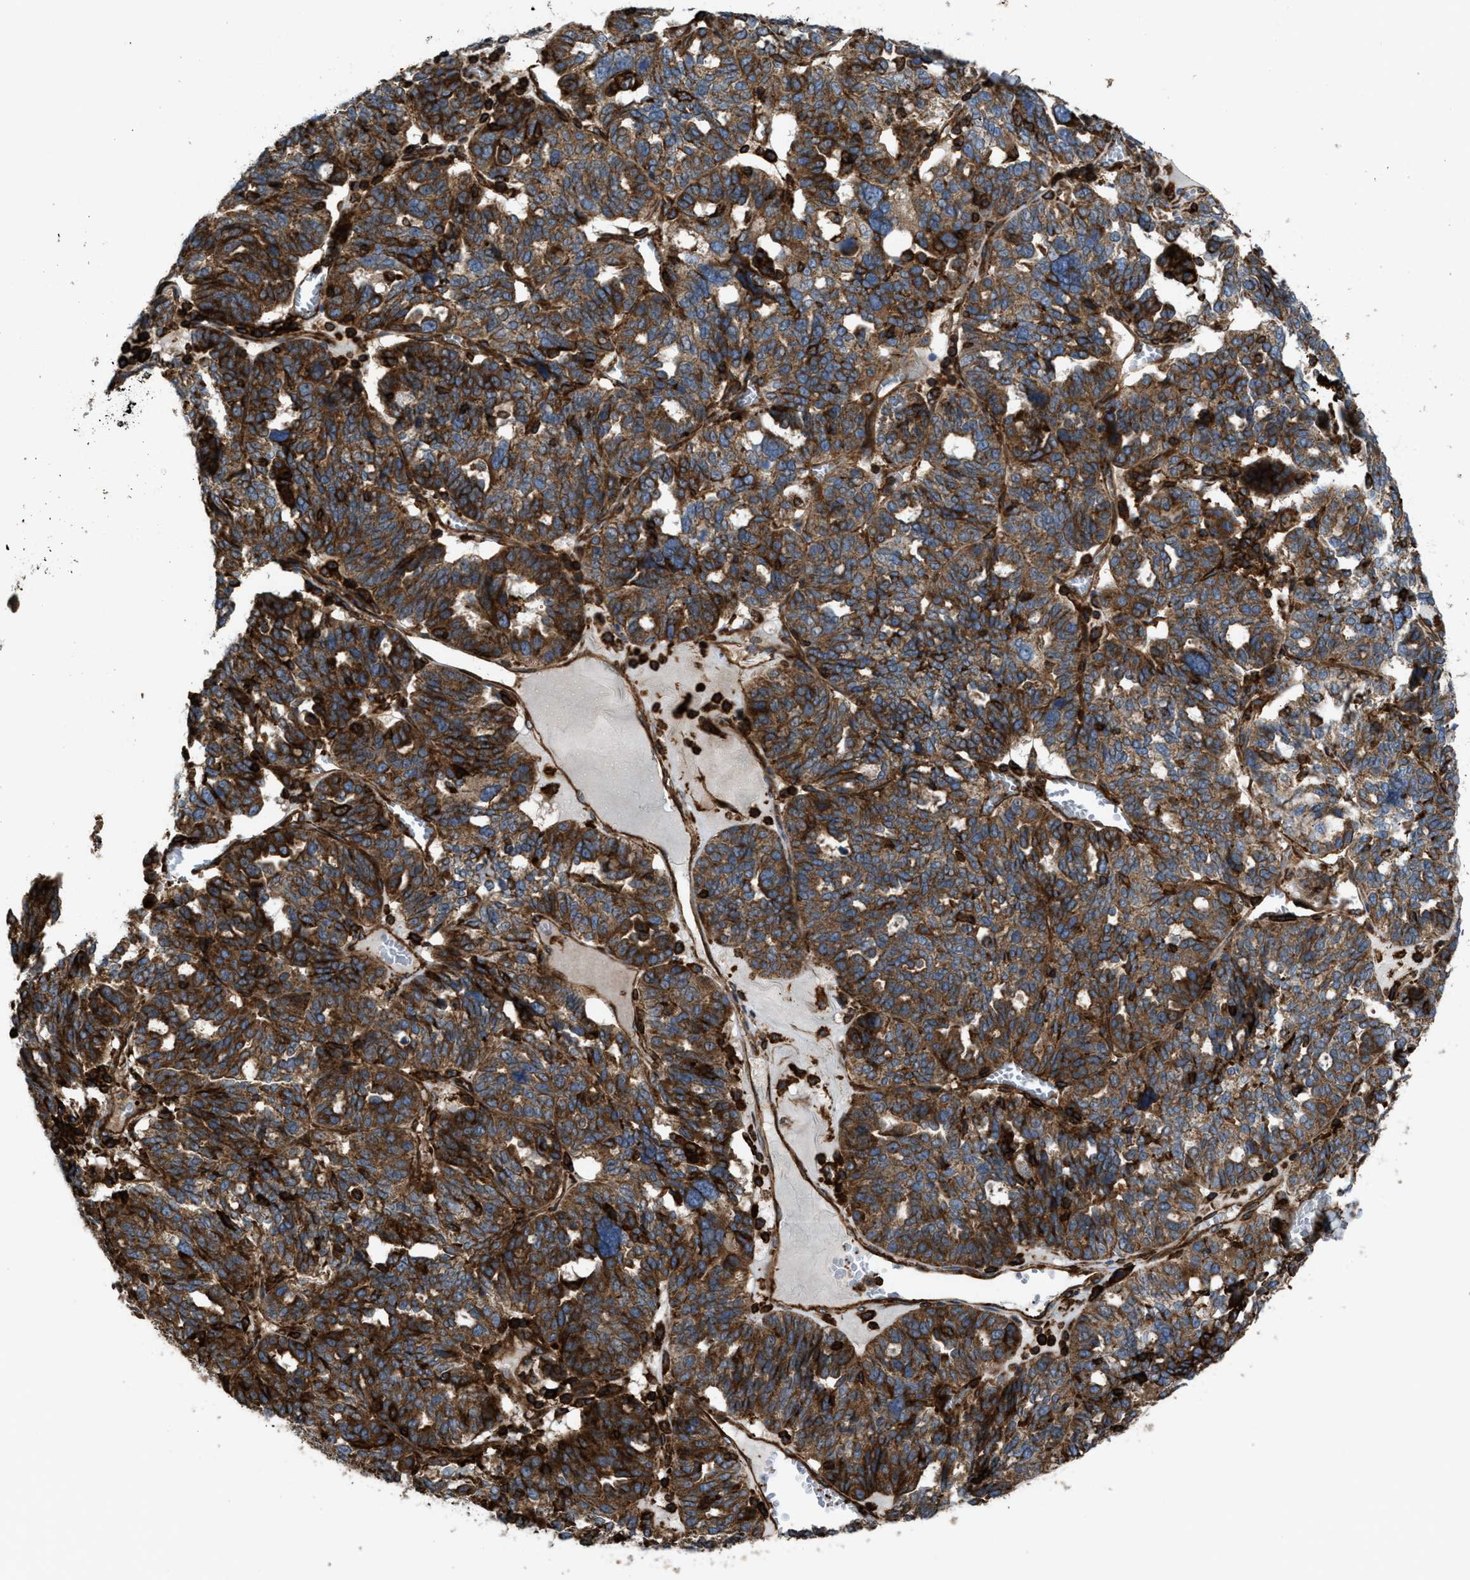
{"staining": {"intensity": "strong", "quantity": ">75%", "location": "cytoplasmic/membranous"}, "tissue": "ovarian cancer", "cell_type": "Tumor cells", "image_type": "cancer", "snomed": [{"axis": "morphology", "description": "Cystadenocarcinoma, serous, NOS"}, {"axis": "topography", "description": "Ovary"}], "caption": "IHC (DAB (3,3'-diaminobenzidine)) staining of serous cystadenocarcinoma (ovarian) reveals strong cytoplasmic/membranous protein positivity in approximately >75% of tumor cells. (brown staining indicates protein expression, while blue staining denotes nuclei).", "gene": "EGLN1", "patient": {"sex": "female", "age": 59}}